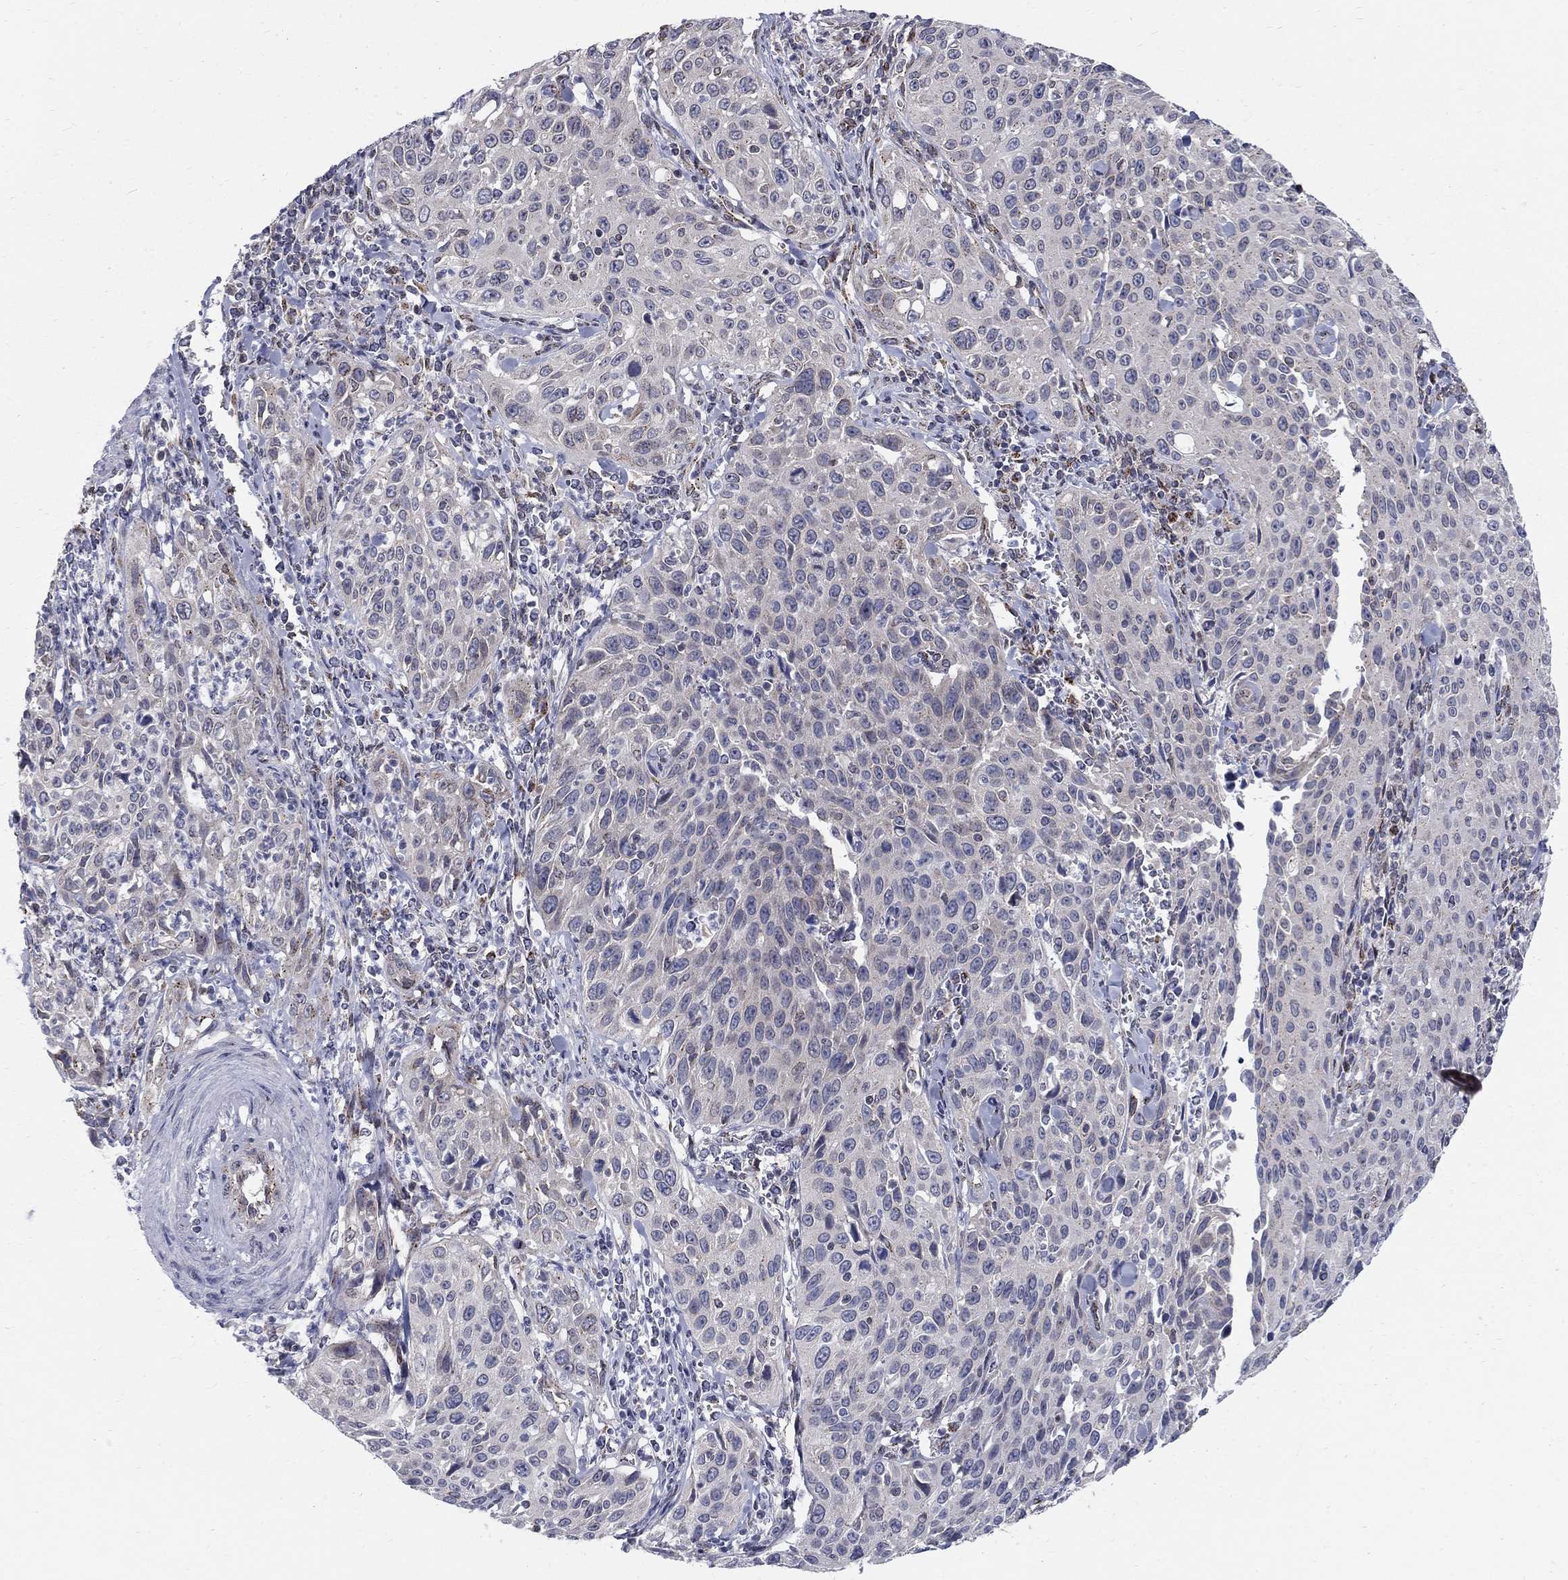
{"staining": {"intensity": "negative", "quantity": "none", "location": "none"}, "tissue": "cervical cancer", "cell_type": "Tumor cells", "image_type": "cancer", "snomed": [{"axis": "morphology", "description": "Squamous cell carcinoma, NOS"}, {"axis": "topography", "description": "Cervix"}], "caption": "Tumor cells show no significant positivity in cervical cancer (squamous cell carcinoma). (DAB (3,3'-diaminobenzidine) immunohistochemistry (IHC), high magnification).", "gene": "PANK3", "patient": {"sex": "female", "age": 26}}